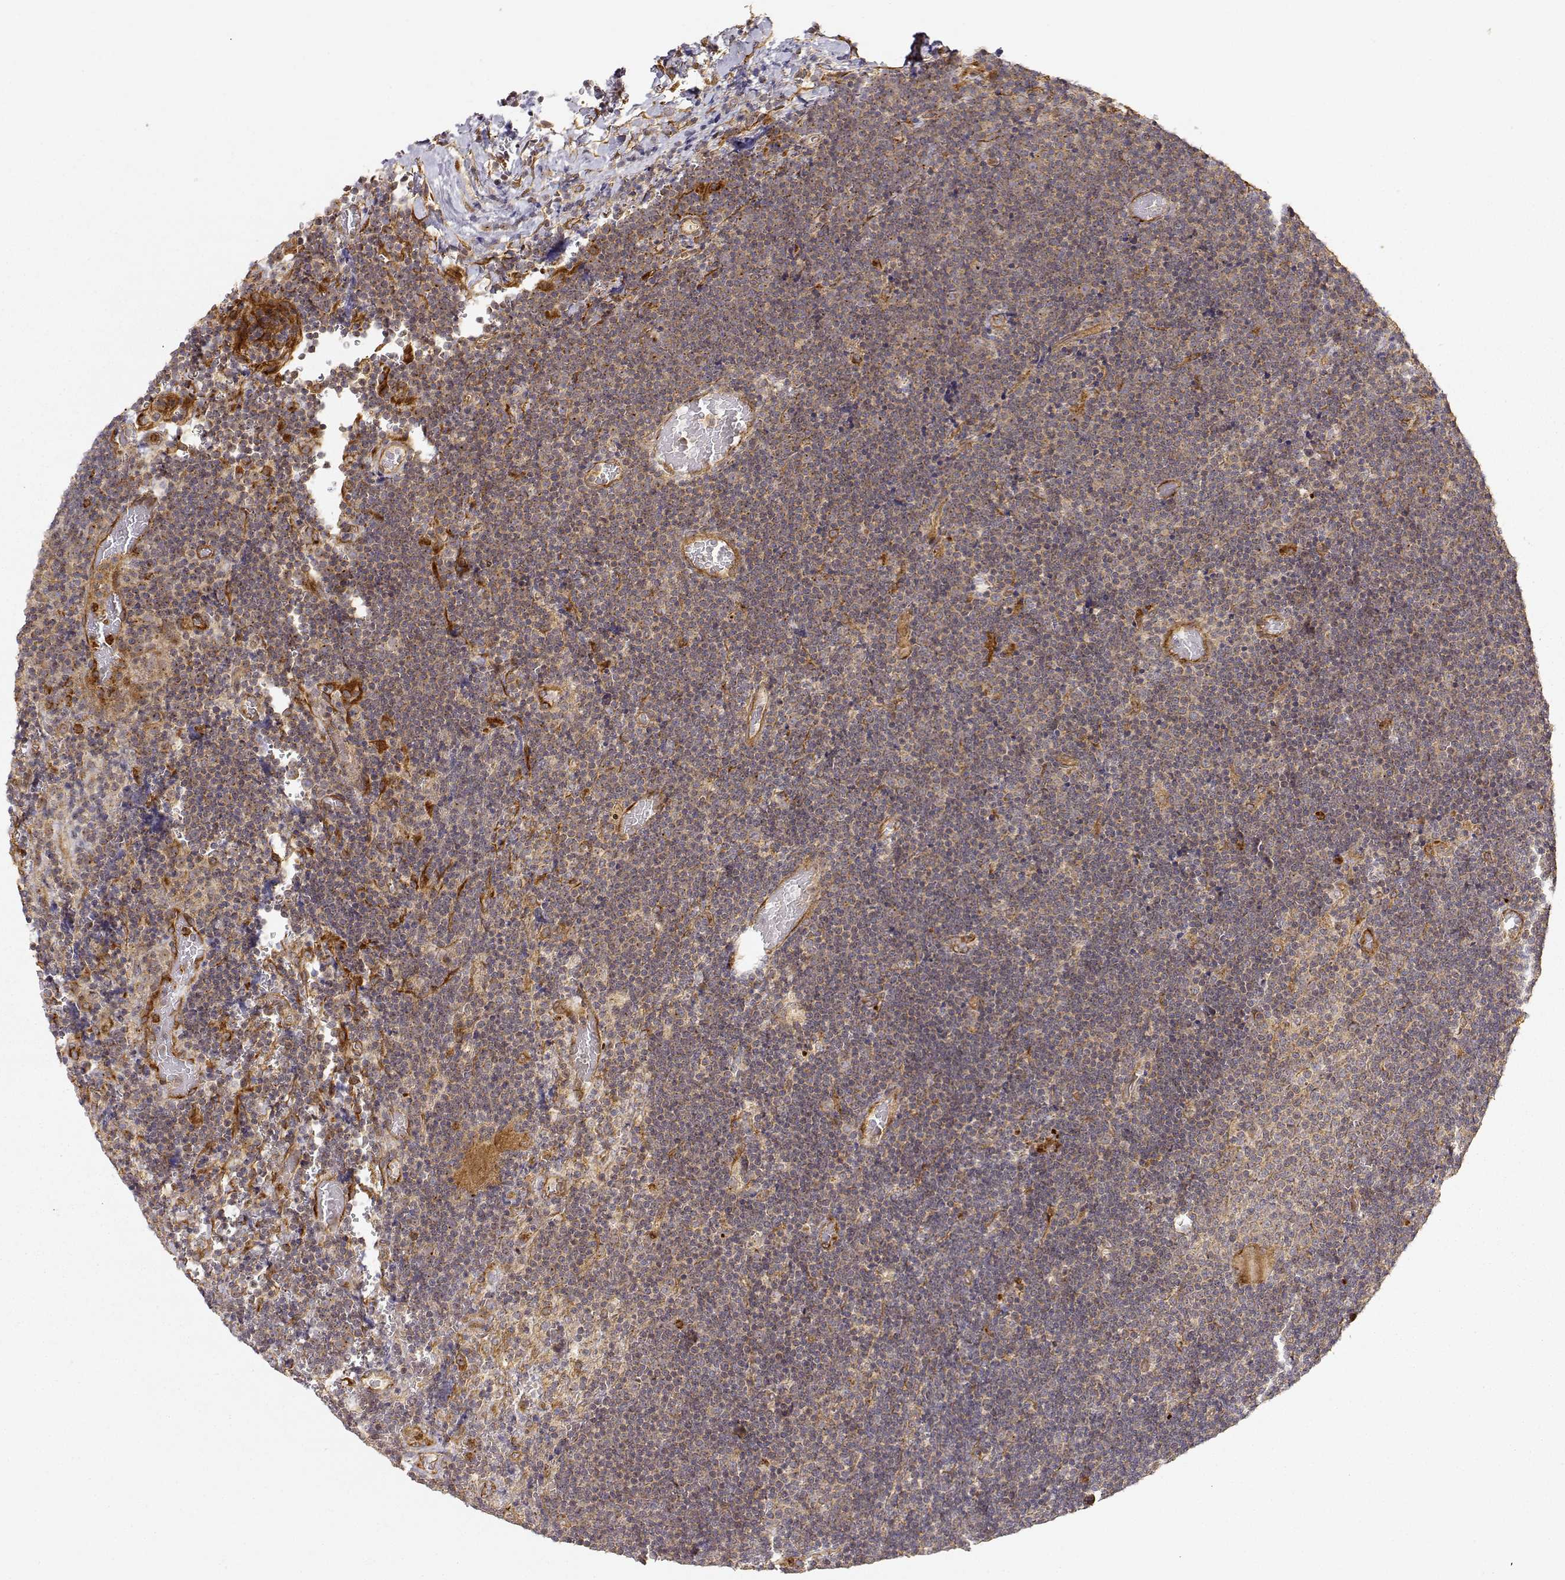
{"staining": {"intensity": "weak", "quantity": ">75%", "location": "cytoplasmic/membranous"}, "tissue": "lymphoma", "cell_type": "Tumor cells", "image_type": "cancer", "snomed": [{"axis": "morphology", "description": "Malignant lymphoma, non-Hodgkin's type, Low grade"}, {"axis": "topography", "description": "Brain"}], "caption": "Low-grade malignant lymphoma, non-Hodgkin's type tissue shows weak cytoplasmic/membranous positivity in approximately >75% of tumor cells, visualized by immunohistochemistry. Using DAB (3,3'-diaminobenzidine) (brown) and hematoxylin (blue) stains, captured at high magnification using brightfield microscopy.", "gene": "CDK5RAP2", "patient": {"sex": "female", "age": 66}}